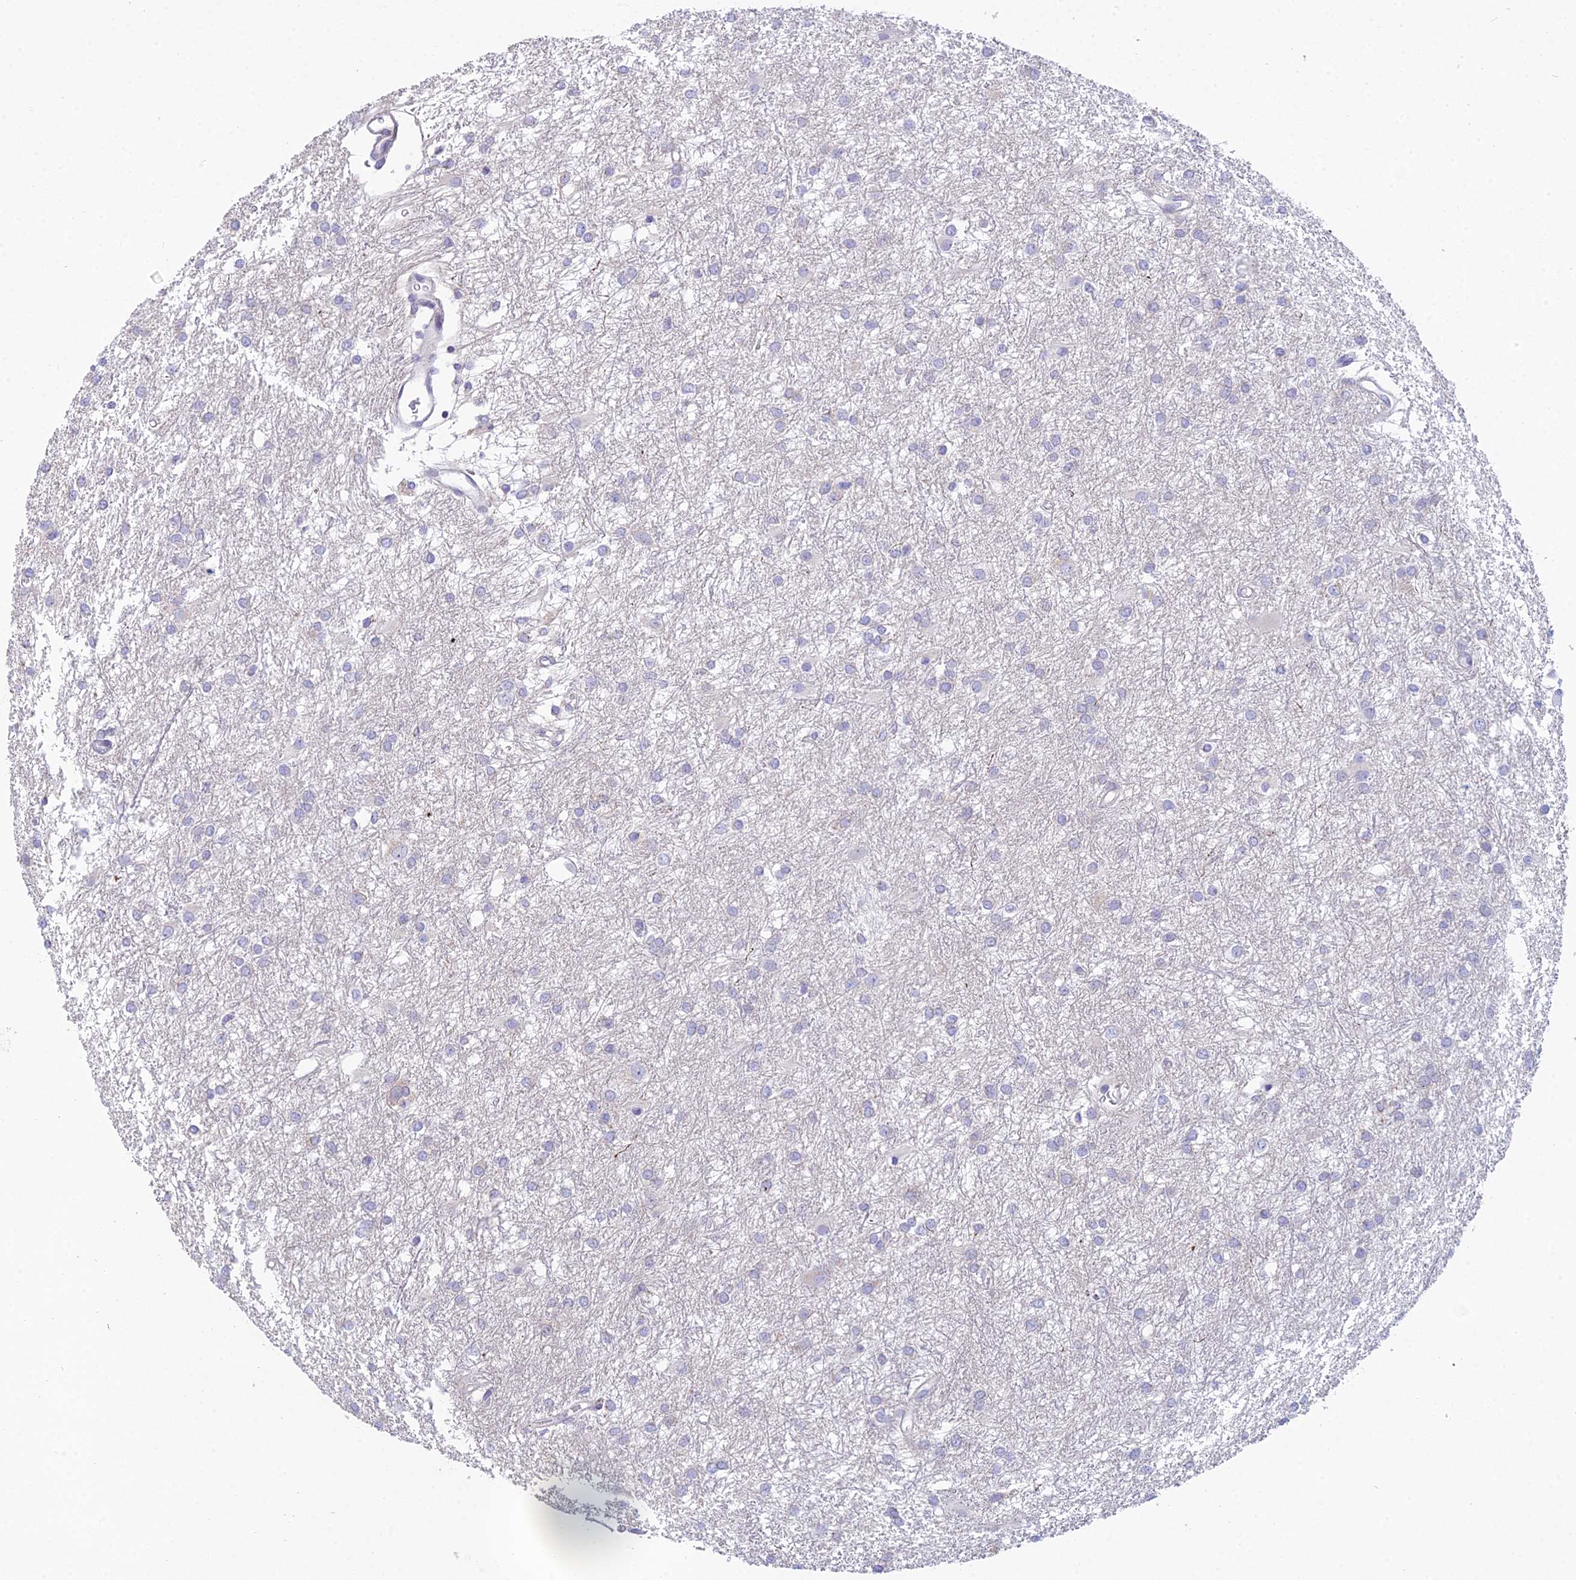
{"staining": {"intensity": "negative", "quantity": "none", "location": "none"}, "tissue": "glioma", "cell_type": "Tumor cells", "image_type": "cancer", "snomed": [{"axis": "morphology", "description": "Glioma, malignant, High grade"}, {"axis": "topography", "description": "Brain"}], "caption": "The image demonstrates no significant expression in tumor cells of high-grade glioma (malignant).", "gene": "CFAP206", "patient": {"sex": "female", "age": 50}}